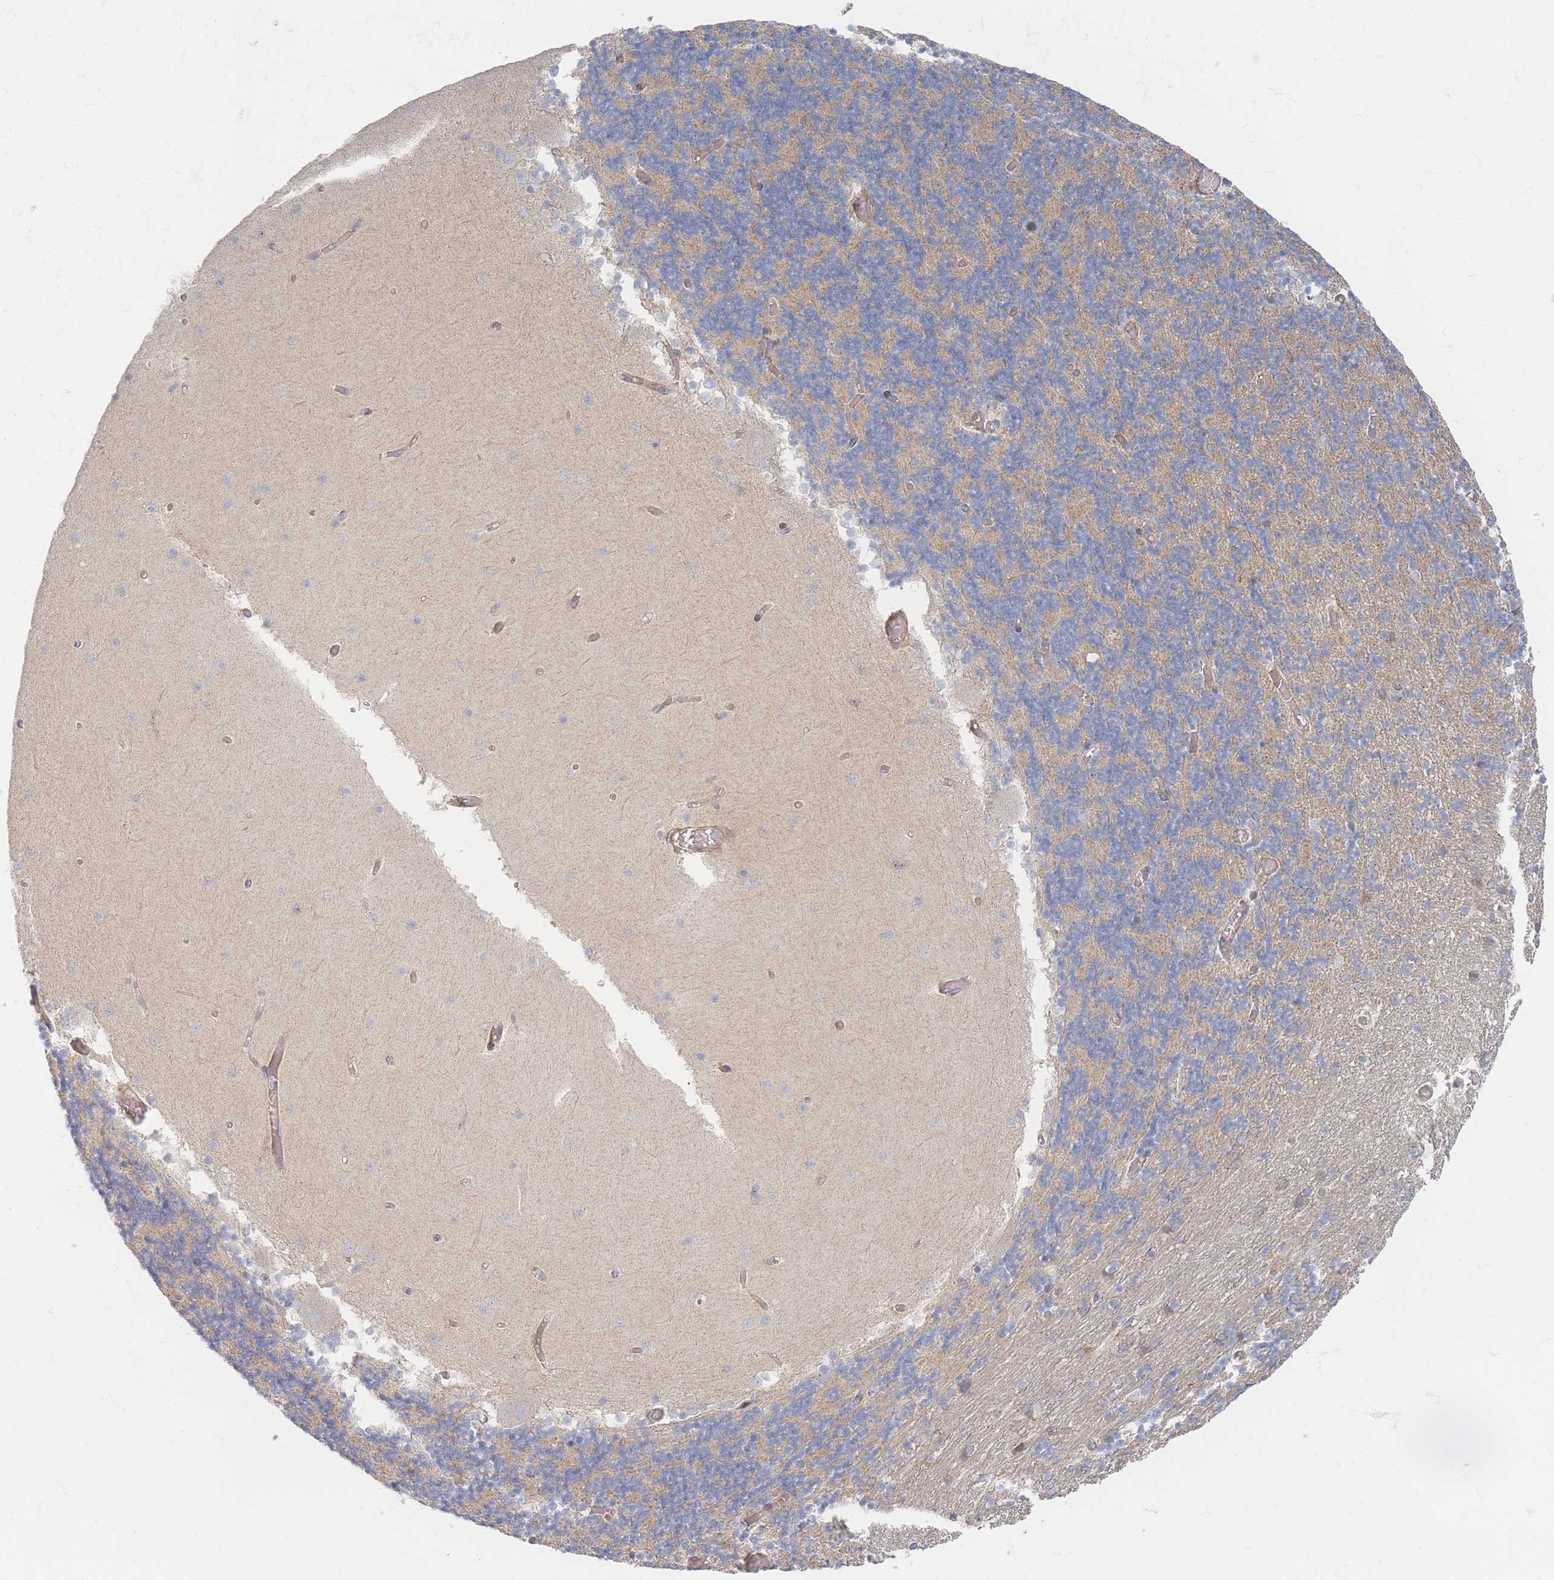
{"staining": {"intensity": "weak", "quantity": "25%-75%", "location": "cytoplasmic/membranous"}, "tissue": "cerebellum", "cell_type": "Cells in granular layer", "image_type": "normal", "snomed": [{"axis": "morphology", "description": "Normal tissue, NOS"}, {"axis": "topography", "description": "Cerebellum"}], "caption": "Protein expression analysis of benign cerebellum reveals weak cytoplasmic/membranous expression in about 25%-75% of cells in granular layer.", "gene": "ZKSCAN7", "patient": {"sex": "female", "age": 28}}